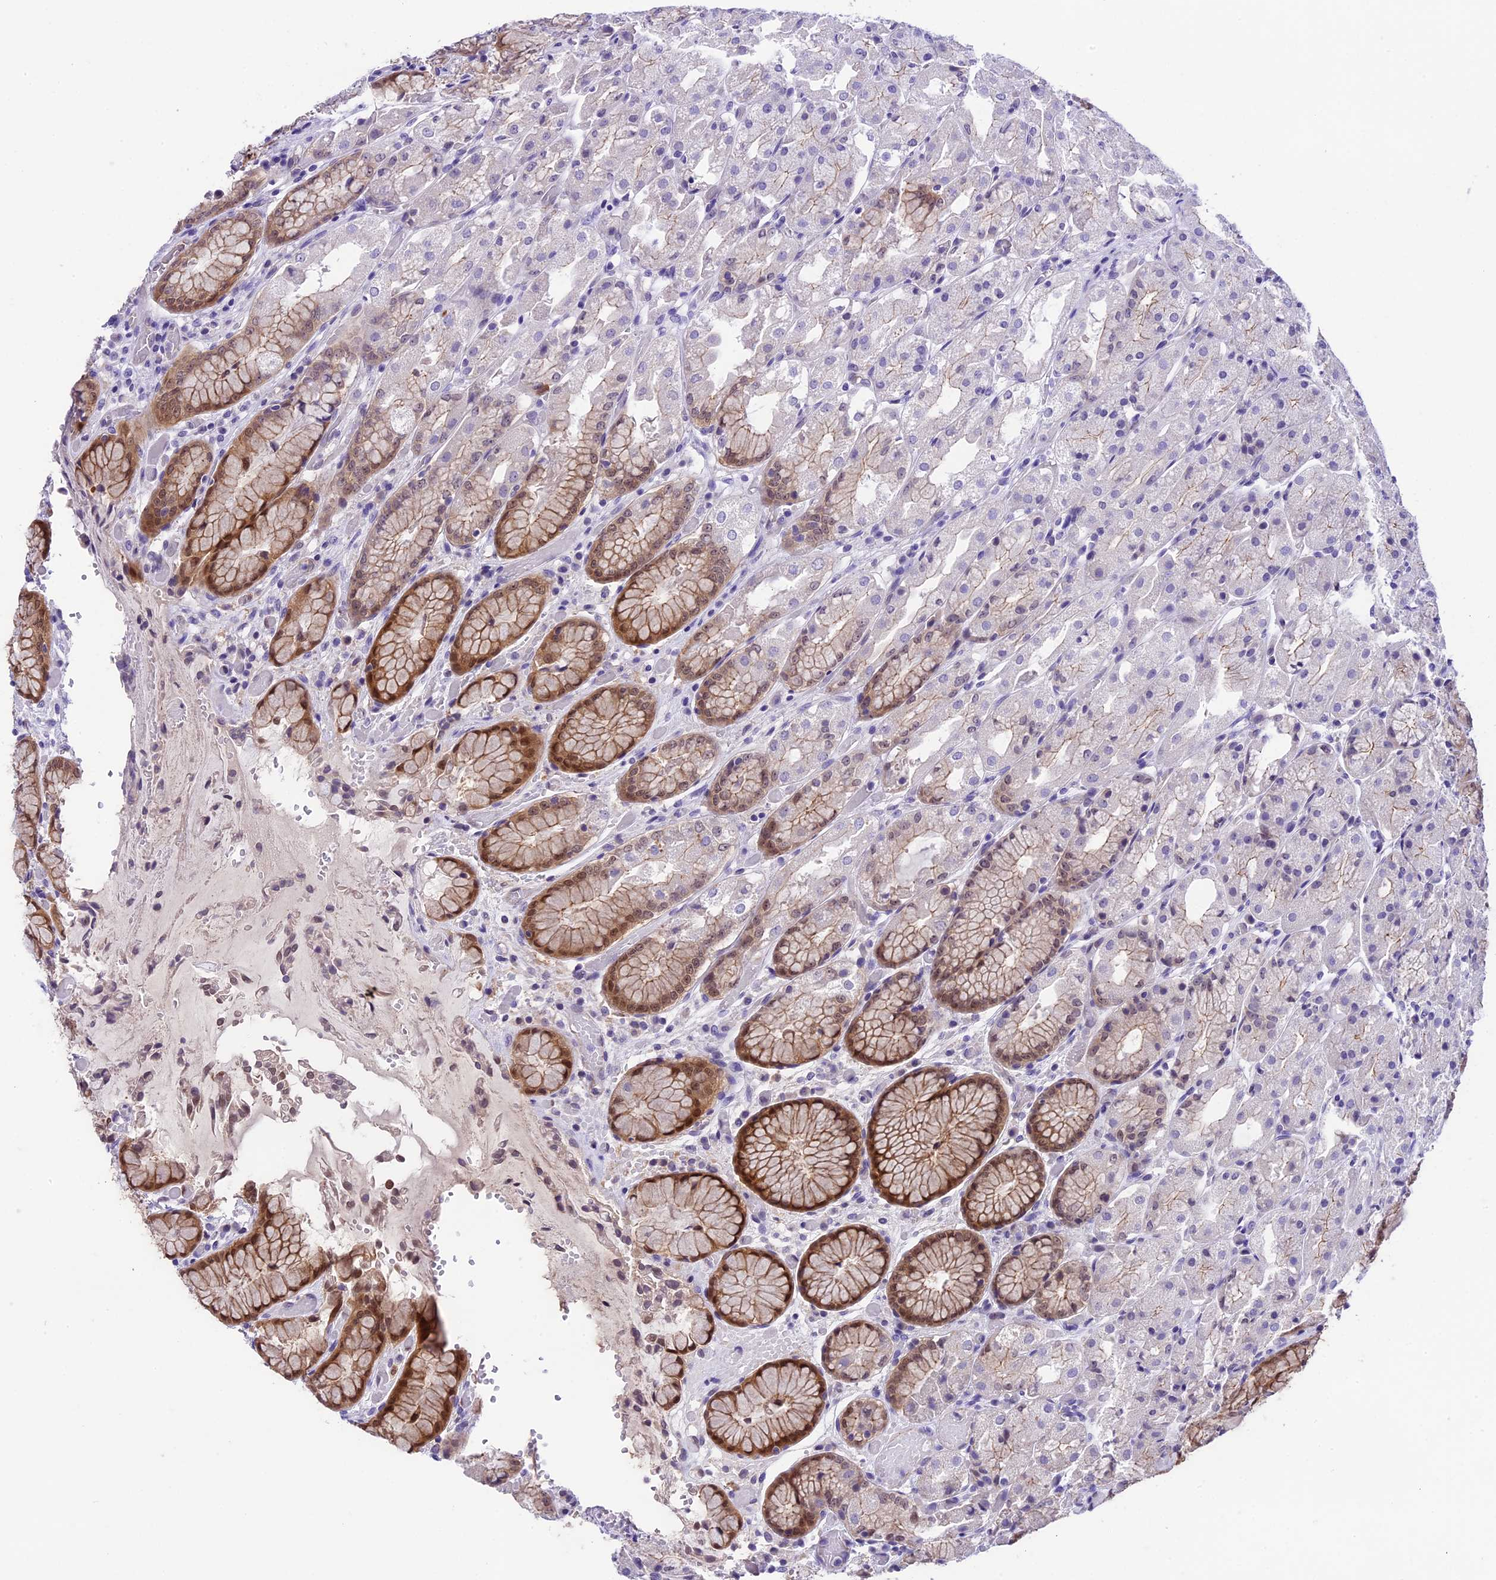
{"staining": {"intensity": "moderate", "quantity": "25%-75%", "location": "cytoplasmic/membranous,nuclear"}, "tissue": "stomach", "cell_type": "Glandular cells", "image_type": "normal", "snomed": [{"axis": "morphology", "description": "Normal tissue, NOS"}, {"axis": "topography", "description": "Stomach, upper"}], "caption": "Approximately 25%-75% of glandular cells in benign human stomach reveal moderate cytoplasmic/membranous,nuclear protein expression as visualized by brown immunohistochemical staining.", "gene": "PRR15", "patient": {"sex": "male", "age": 72}}